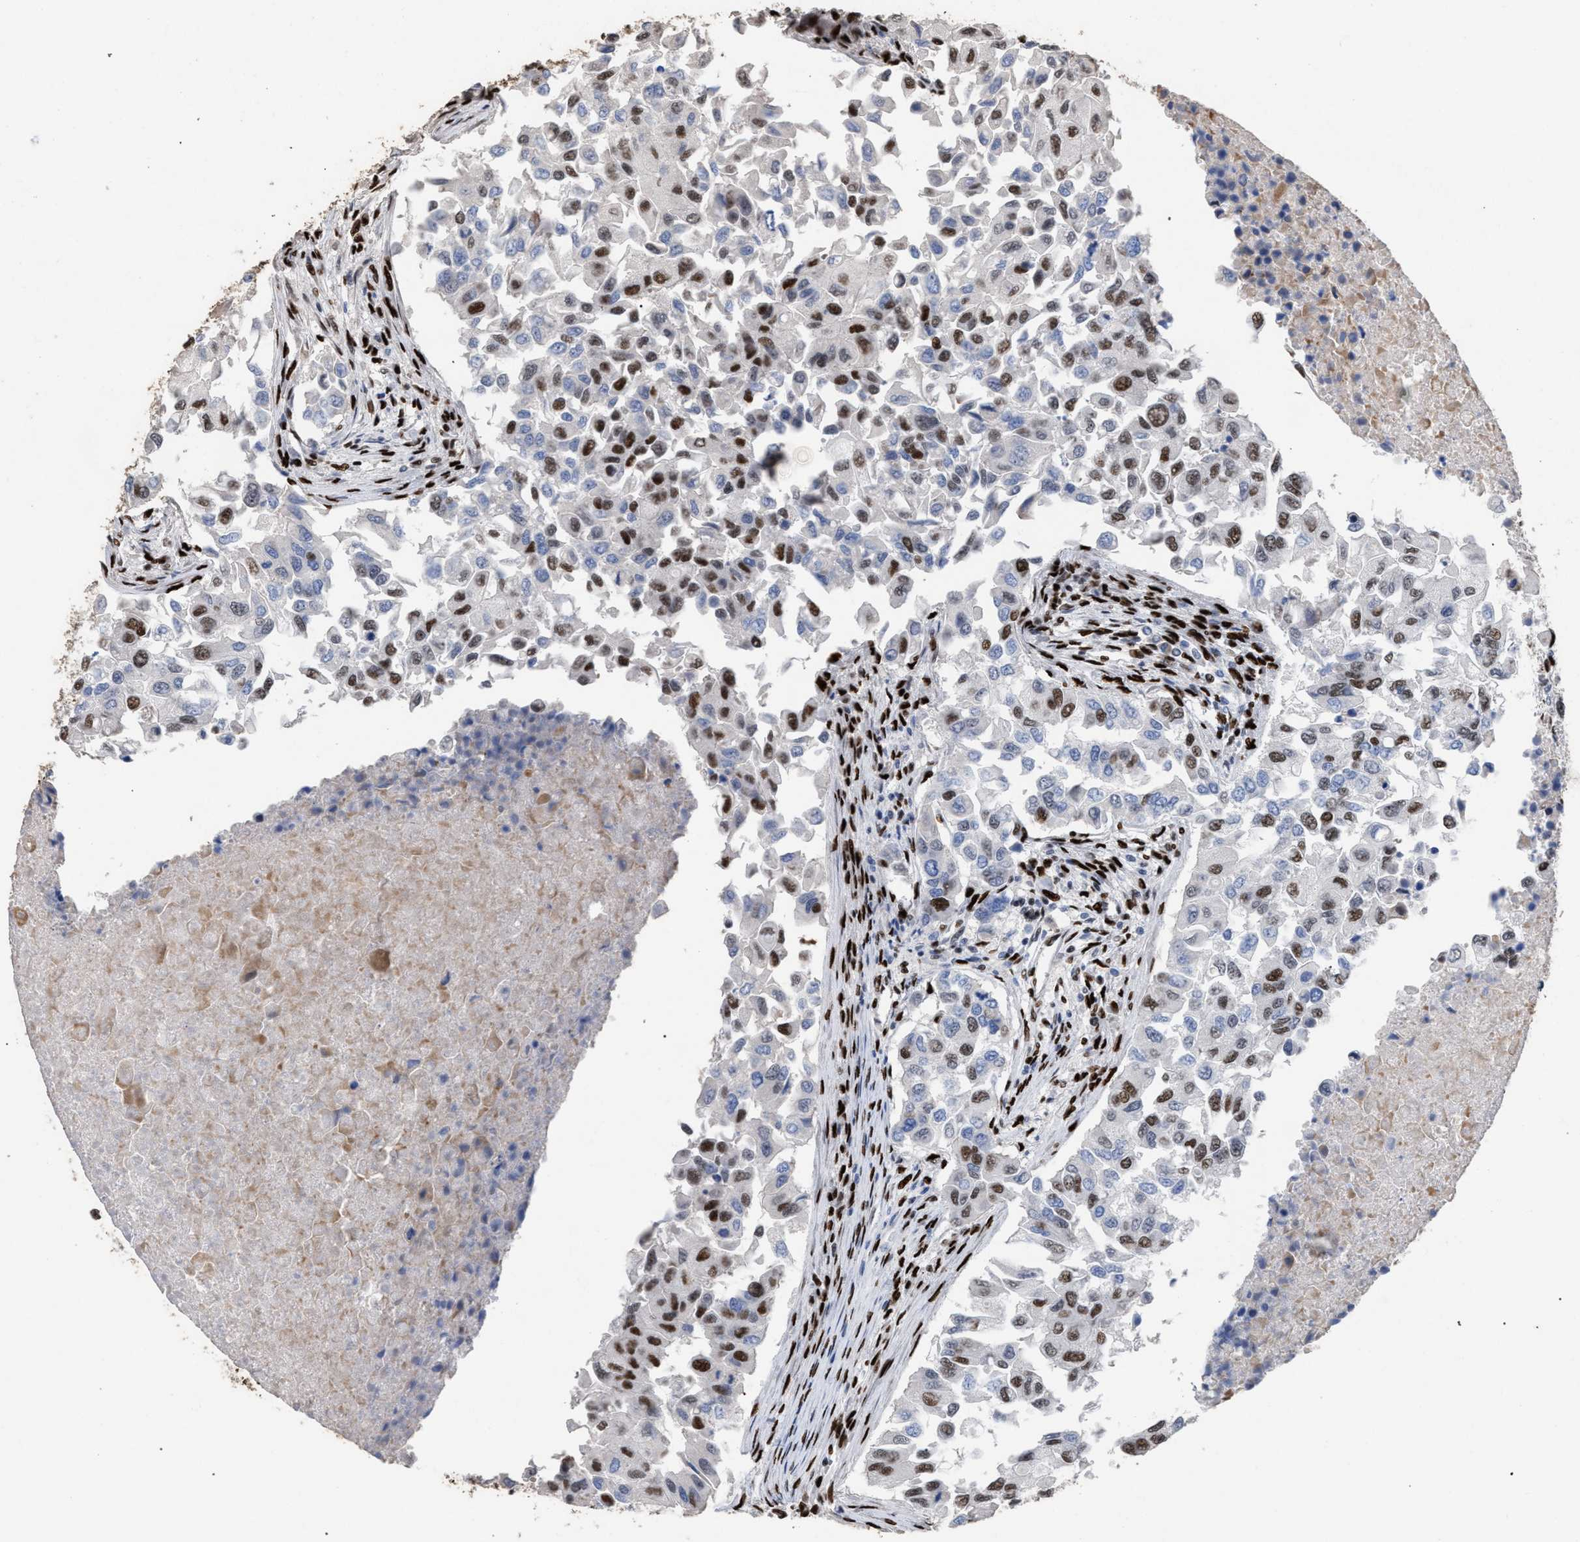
{"staining": {"intensity": "weak", "quantity": "25%-75%", "location": "nuclear"}, "tissue": "breast cancer", "cell_type": "Tumor cells", "image_type": "cancer", "snomed": [{"axis": "morphology", "description": "Normal tissue, NOS"}, {"axis": "morphology", "description": "Duct carcinoma"}, {"axis": "topography", "description": "Breast"}], "caption": "Immunohistochemistry (IHC) photomicrograph of human intraductal carcinoma (breast) stained for a protein (brown), which reveals low levels of weak nuclear staining in about 25%-75% of tumor cells.", "gene": "TP53BP1", "patient": {"sex": "female", "age": 49}}